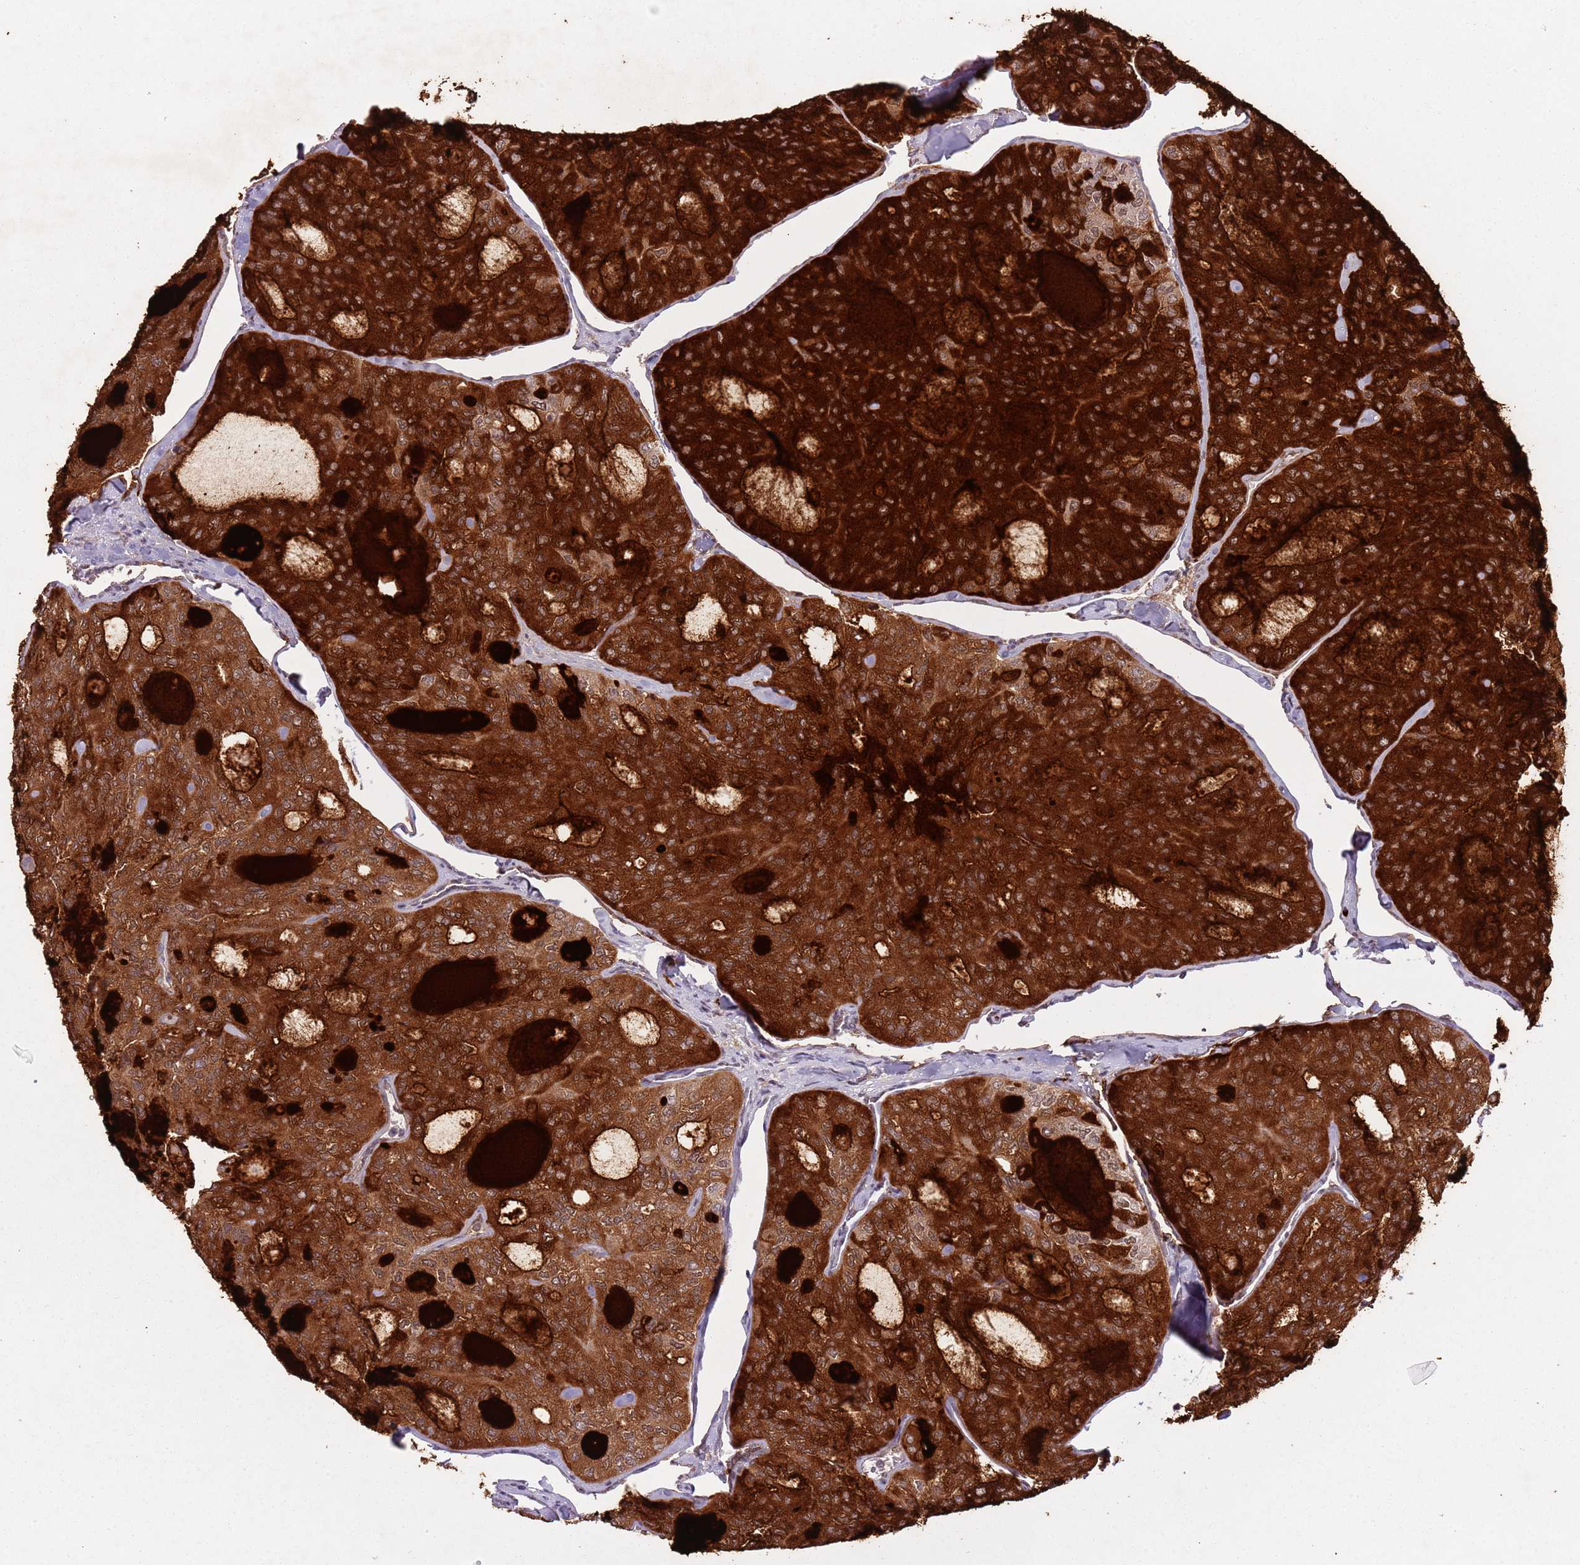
{"staining": {"intensity": "strong", "quantity": ">75%", "location": "cytoplasmic/membranous"}, "tissue": "thyroid cancer", "cell_type": "Tumor cells", "image_type": "cancer", "snomed": [{"axis": "morphology", "description": "Follicular adenoma carcinoma, NOS"}, {"axis": "topography", "description": "Thyroid gland"}], "caption": "Human thyroid follicular adenoma carcinoma stained for a protein (brown) displays strong cytoplasmic/membranous positive staining in approximately >75% of tumor cells.", "gene": "FAM120AOS", "patient": {"sex": "male", "age": 75}}